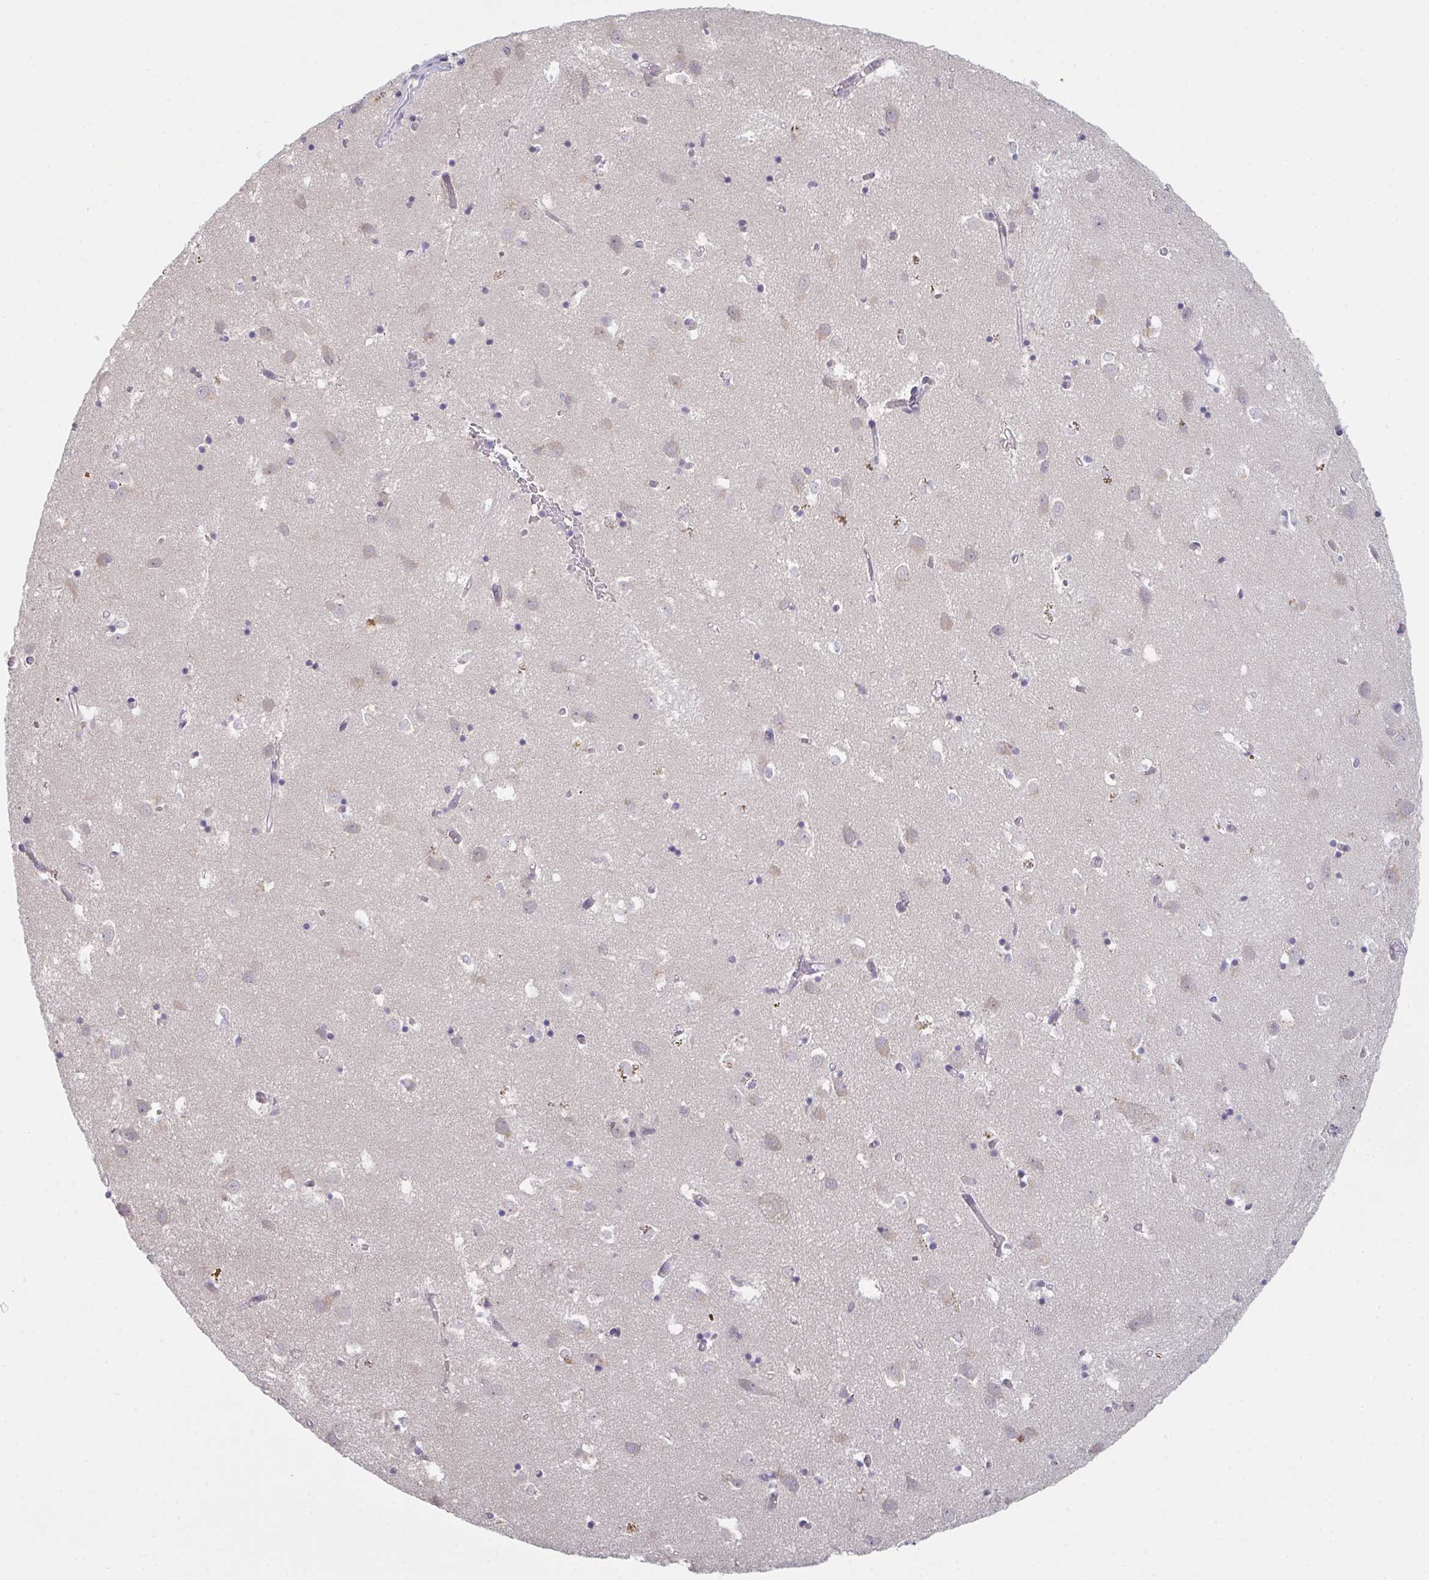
{"staining": {"intensity": "negative", "quantity": "none", "location": "none"}, "tissue": "caudate", "cell_type": "Glial cells", "image_type": "normal", "snomed": [{"axis": "morphology", "description": "Normal tissue, NOS"}, {"axis": "topography", "description": "Lateral ventricle wall"}], "caption": "Photomicrograph shows no significant protein staining in glial cells of benign caudate.", "gene": "ZNF214", "patient": {"sex": "male", "age": 70}}